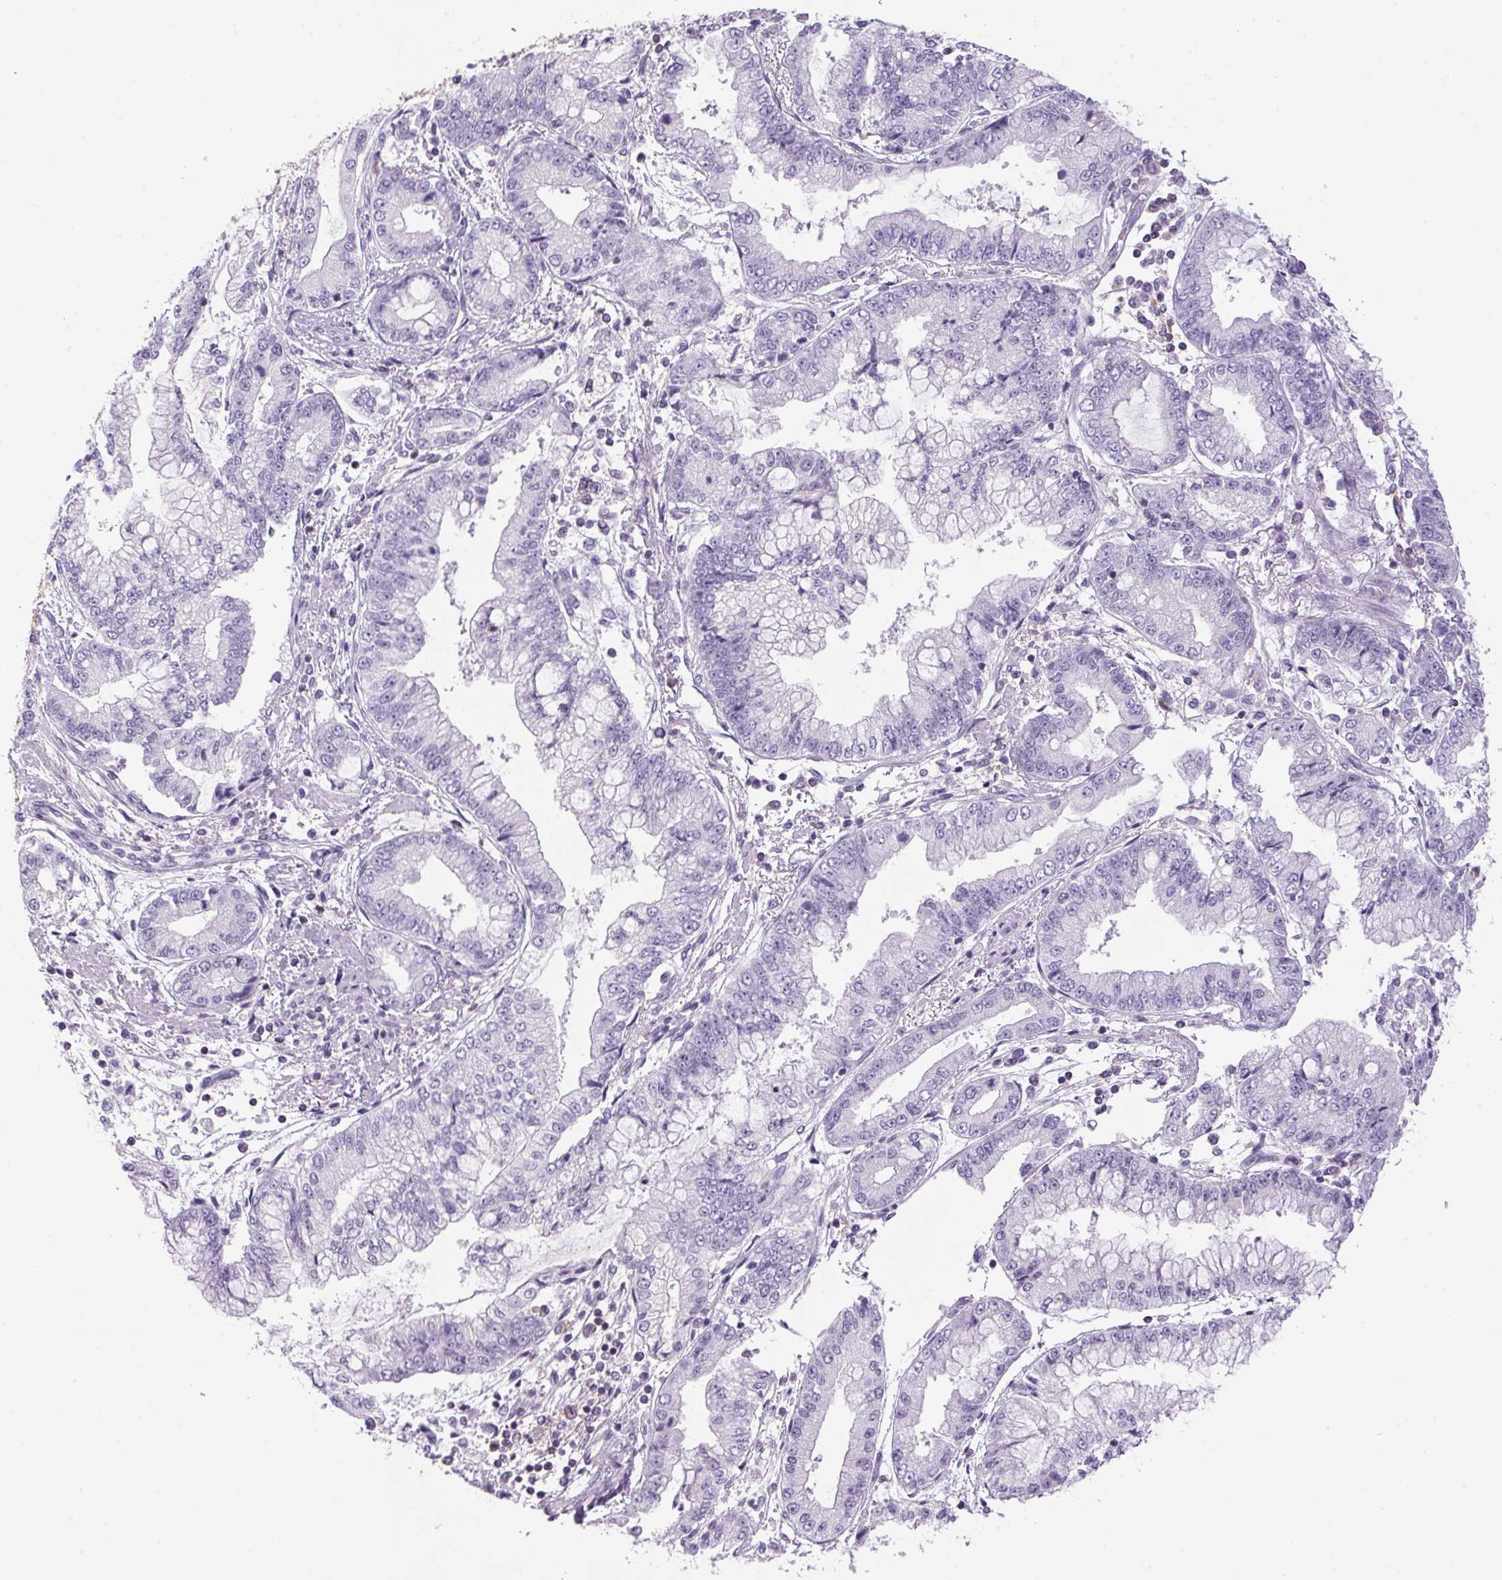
{"staining": {"intensity": "negative", "quantity": "none", "location": "none"}, "tissue": "stomach cancer", "cell_type": "Tumor cells", "image_type": "cancer", "snomed": [{"axis": "morphology", "description": "Adenocarcinoma, NOS"}, {"axis": "topography", "description": "Stomach, upper"}], "caption": "Immunohistochemistry image of neoplastic tissue: human stomach cancer stained with DAB (3,3'-diaminobenzidine) exhibits no significant protein positivity in tumor cells.", "gene": "S100A2", "patient": {"sex": "female", "age": 74}}